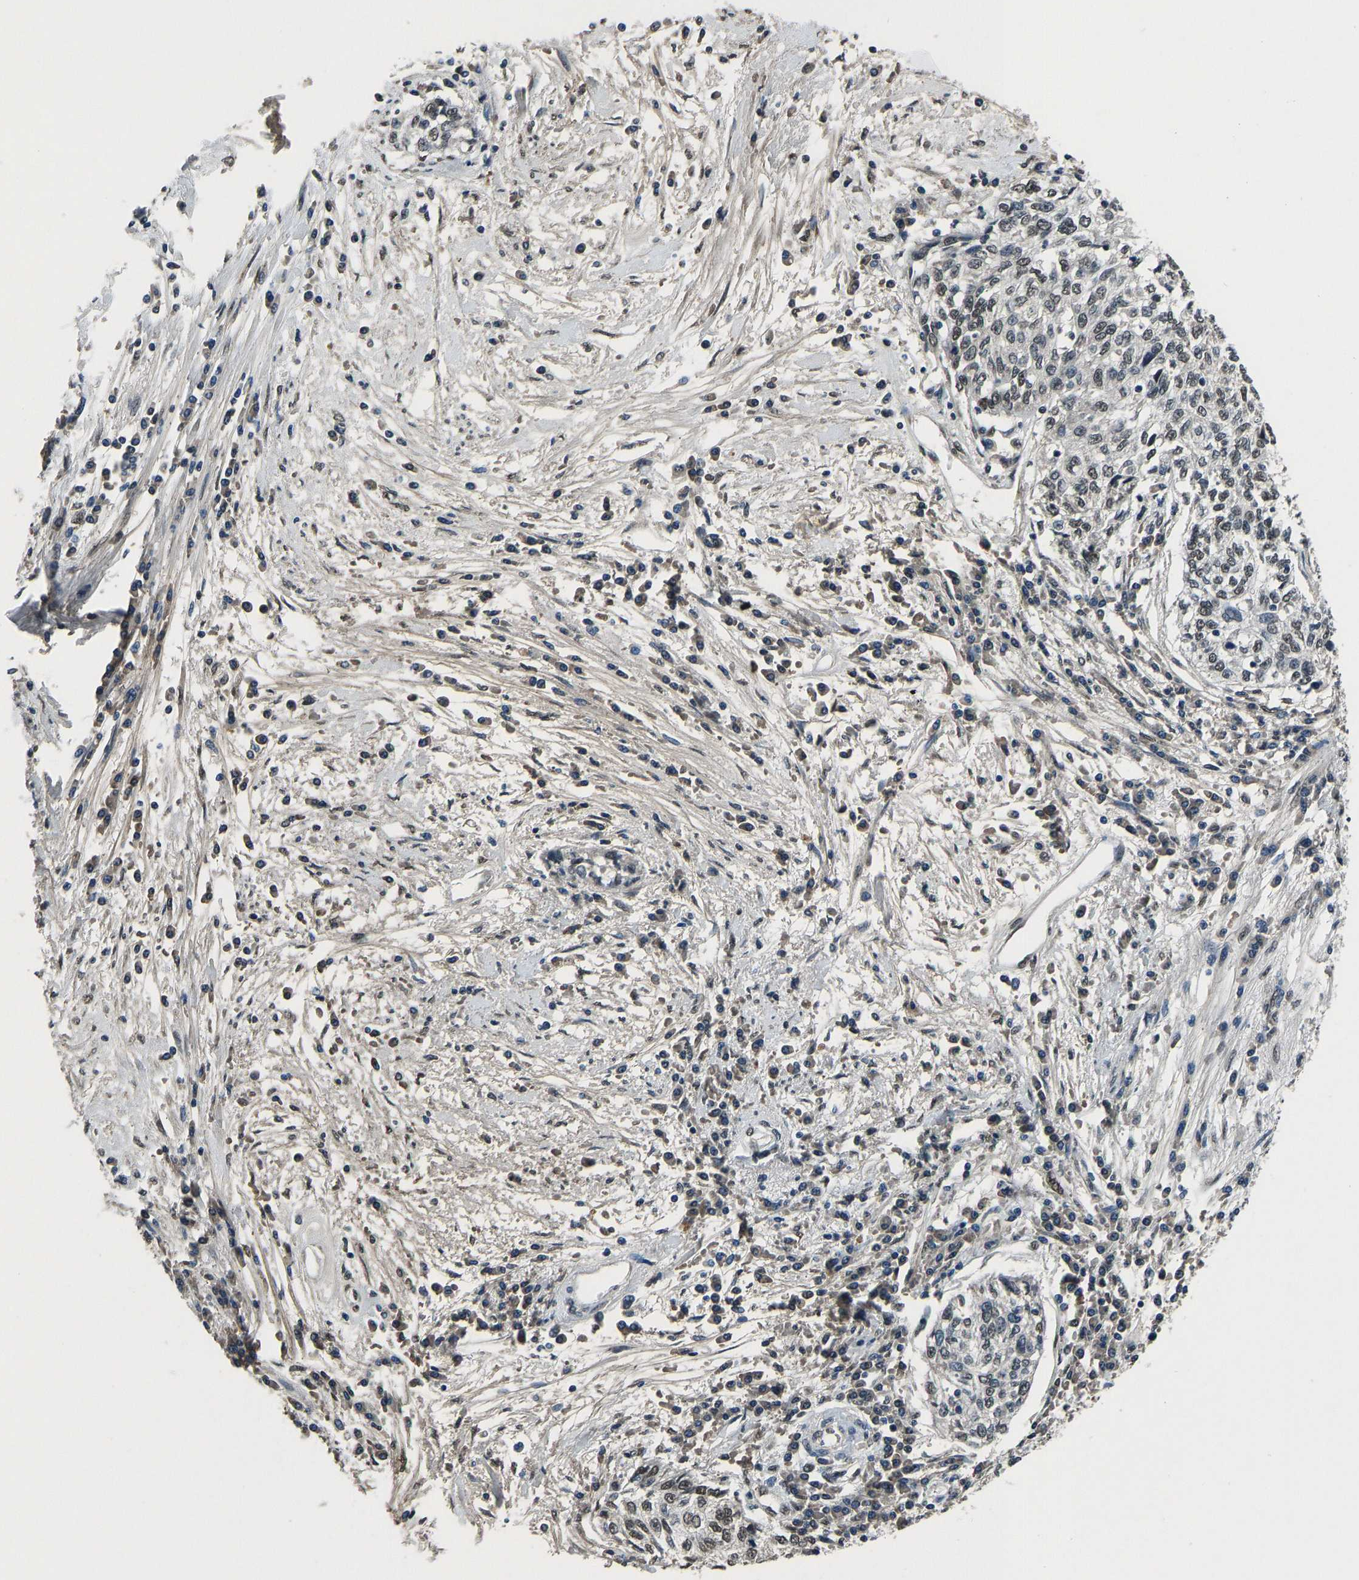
{"staining": {"intensity": "weak", "quantity": "<25%", "location": "nuclear"}, "tissue": "cervical cancer", "cell_type": "Tumor cells", "image_type": "cancer", "snomed": [{"axis": "morphology", "description": "Squamous cell carcinoma, NOS"}, {"axis": "topography", "description": "Cervix"}], "caption": "This is an immunohistochemistry photomicrograph of cervical cancer. There is no expression in tumor cells.", "gene": "FOS", "patient": {"sex": "female", "age": 57}}